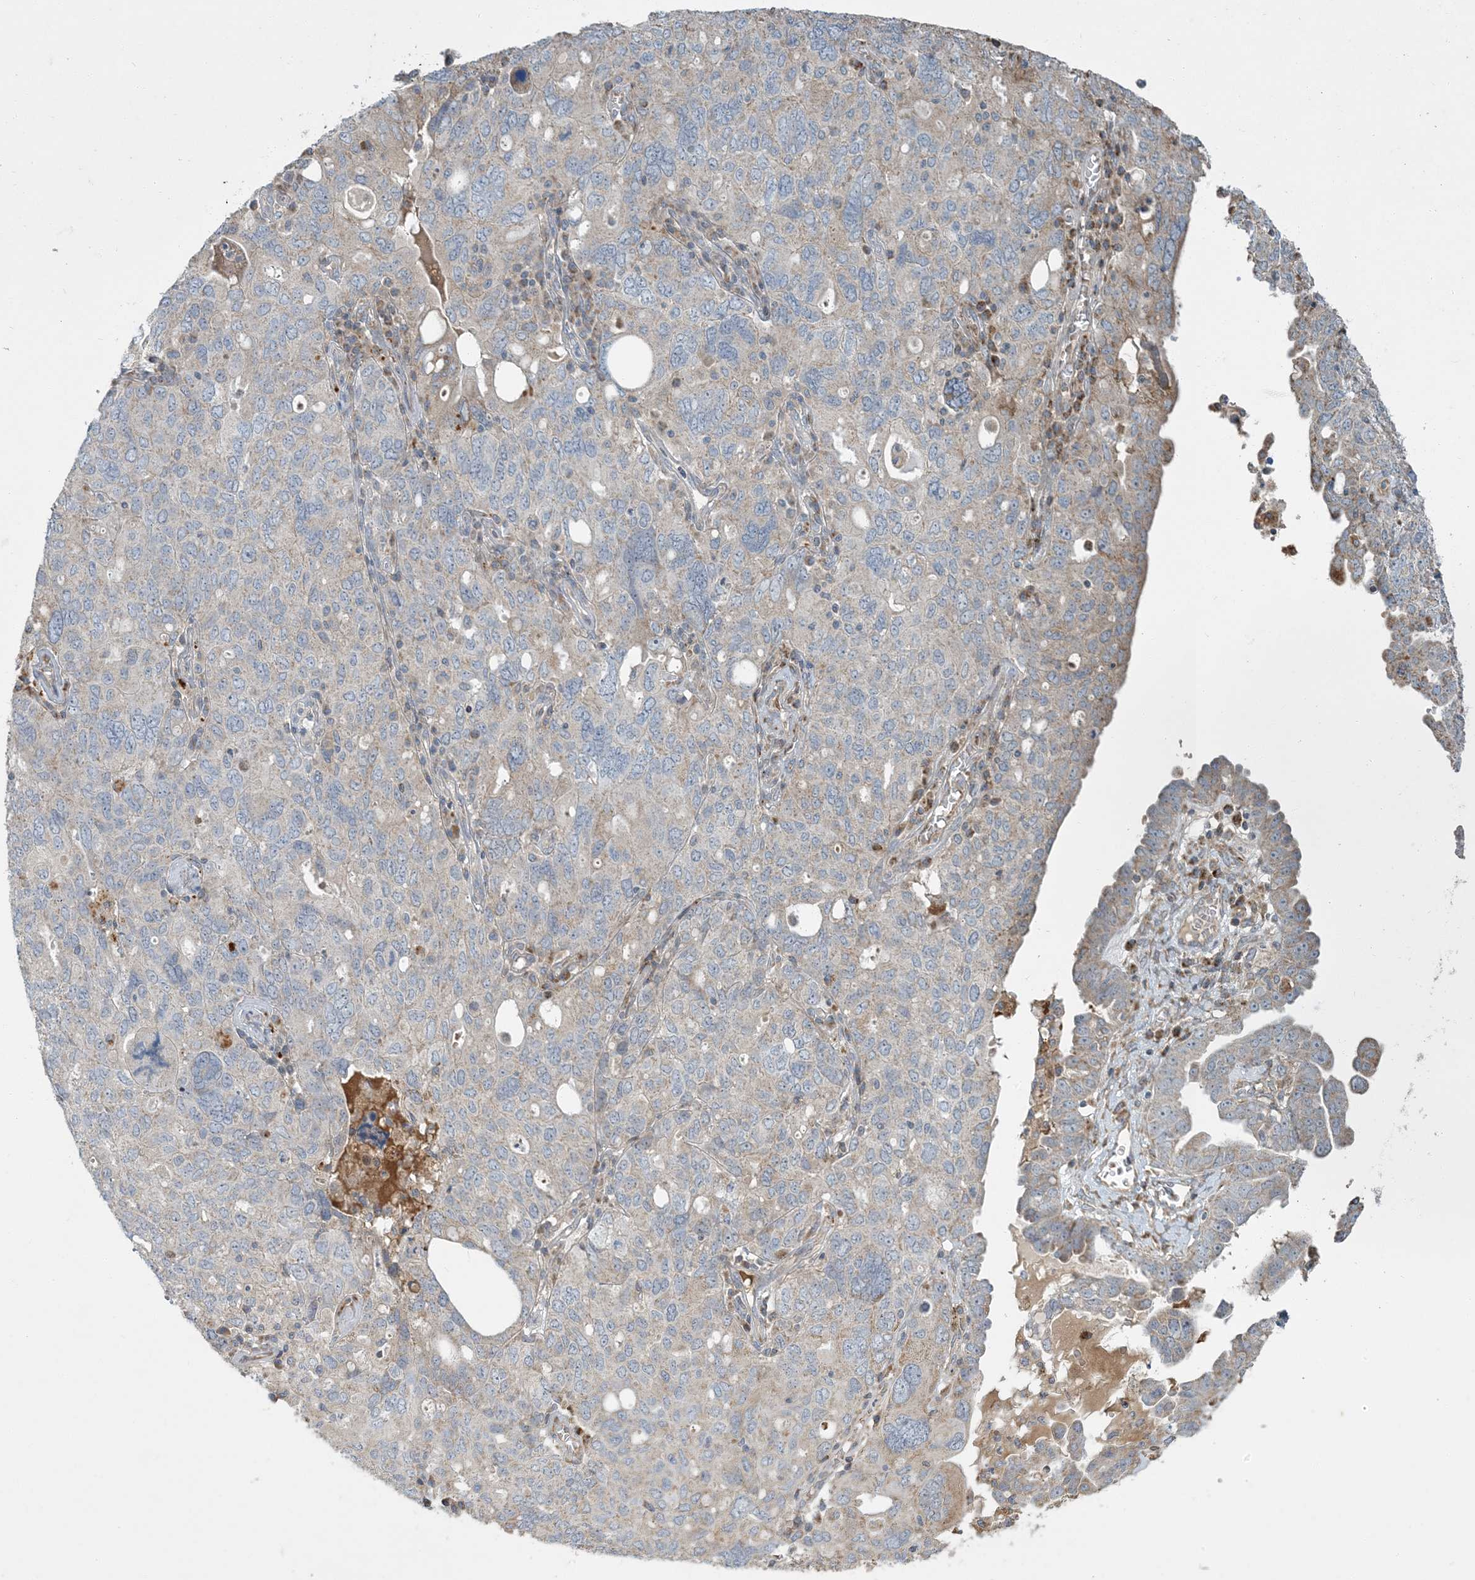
{"staining": {"intensity": "moderate", "quantity": "<25%", "location": "cytoplasmic/membranous"}, "tissue": "ovarian cancer", "cell_type": "Tumor cells", "image_type": "cancer", "snomed": [{"axis": "morphology", "description": "Carcinoma, endometroid"}, {"axis": "topography", "description": "Ovary"}], "caption": "DAB immunohistochemical staining of ovarian cancer displays moderate cytoplasmic/membranous protein positivity in approximately <25% of tumor cells.", "gene": "LTN1", "patient": {"sex": "female", "age": 62}}